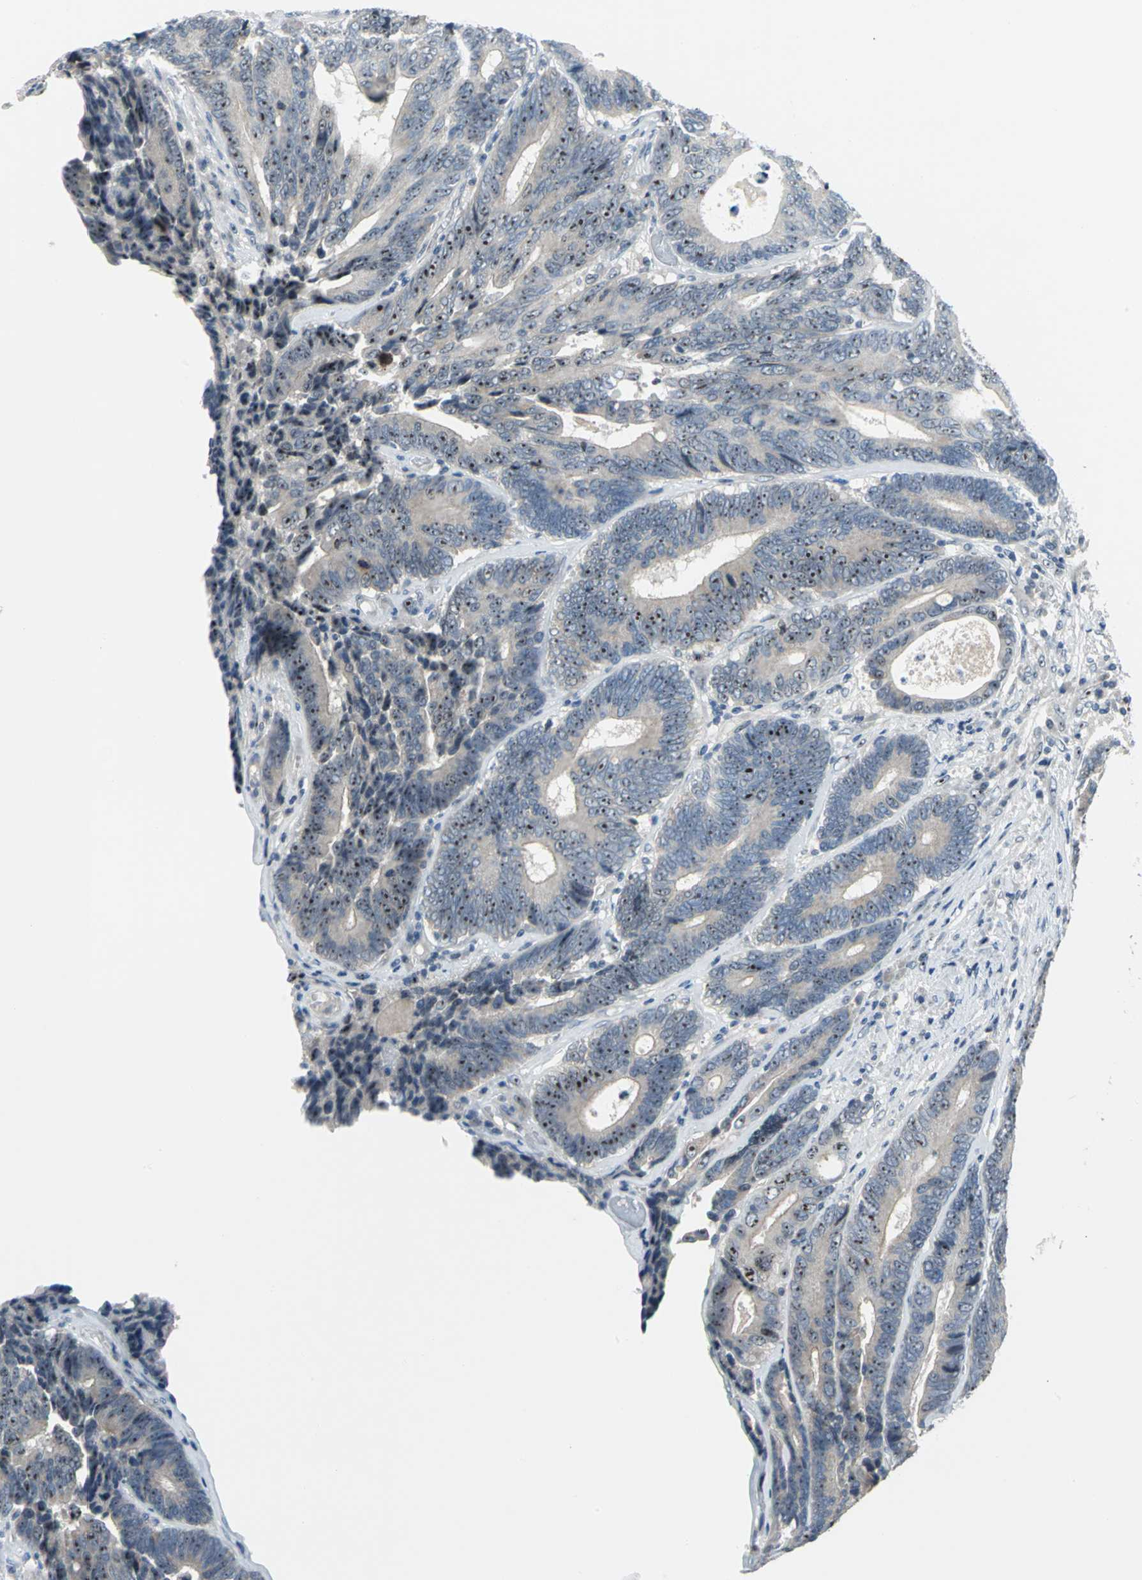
{"staining": {"intensity": "strong", "quantity": ">75%", "location": "nuclear"}, "tissue": "colorectal cancer", "cell_type": "Tumor cells", "image_type": "cancer", "snomed": [{"axis": "morphology", "description": "Adenocarcinoma, NOS"}, {"axis": "topography", "description": "Colon"}], "caption": "This image shows colorectal adenocarcinoma stained with immunohistochemistry to label a protein in brown. The nuclear of tumor cells show strong positivity for the protein. Nuclei are counter-stained blue.", "gene": "MYBBP1A", "patient": {"sex": "female", "age": 78}}